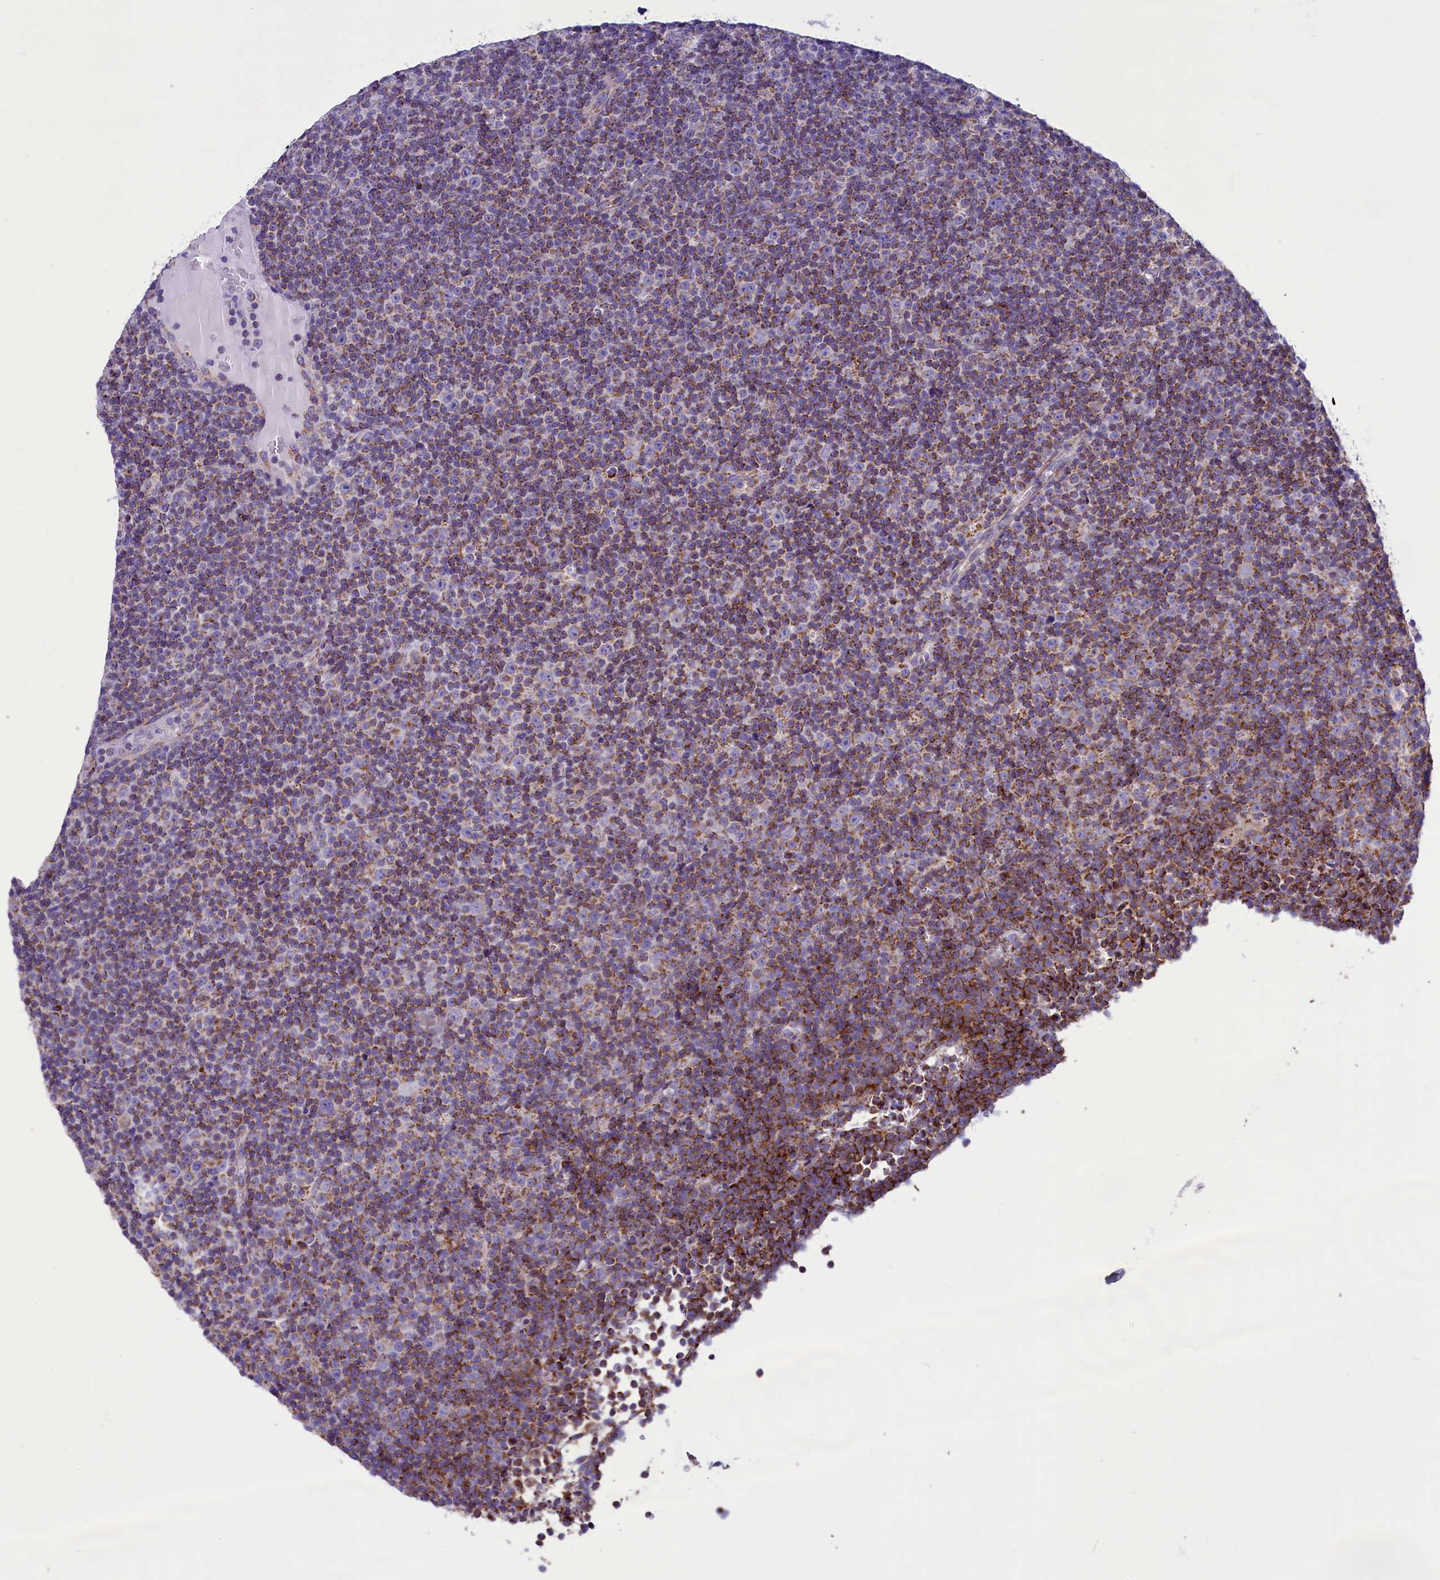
{"staining": {"intensity": "moderate", "quantity": "25%-75%", "location": "cytoplasmic/membranous"}, "tissue": "lymphoma", "cell_type": "Tumor cells", "image_type": "cancer", "snomed": [{"axis": "morphology", "description": "Malignant lymphoma, non-Hodgkin's type, Low grade"}, {"axis": "topography", "description": "Lymph node"}], "caption": "About 25%-75% of tumor cells in human lymphoma demonstrate moderate cytoplasmic/membranous protein expression as visualized by brown immunohistochemical staining.", "gene": "ICA1L", "patient": {"sex": "female", "age": 67}}